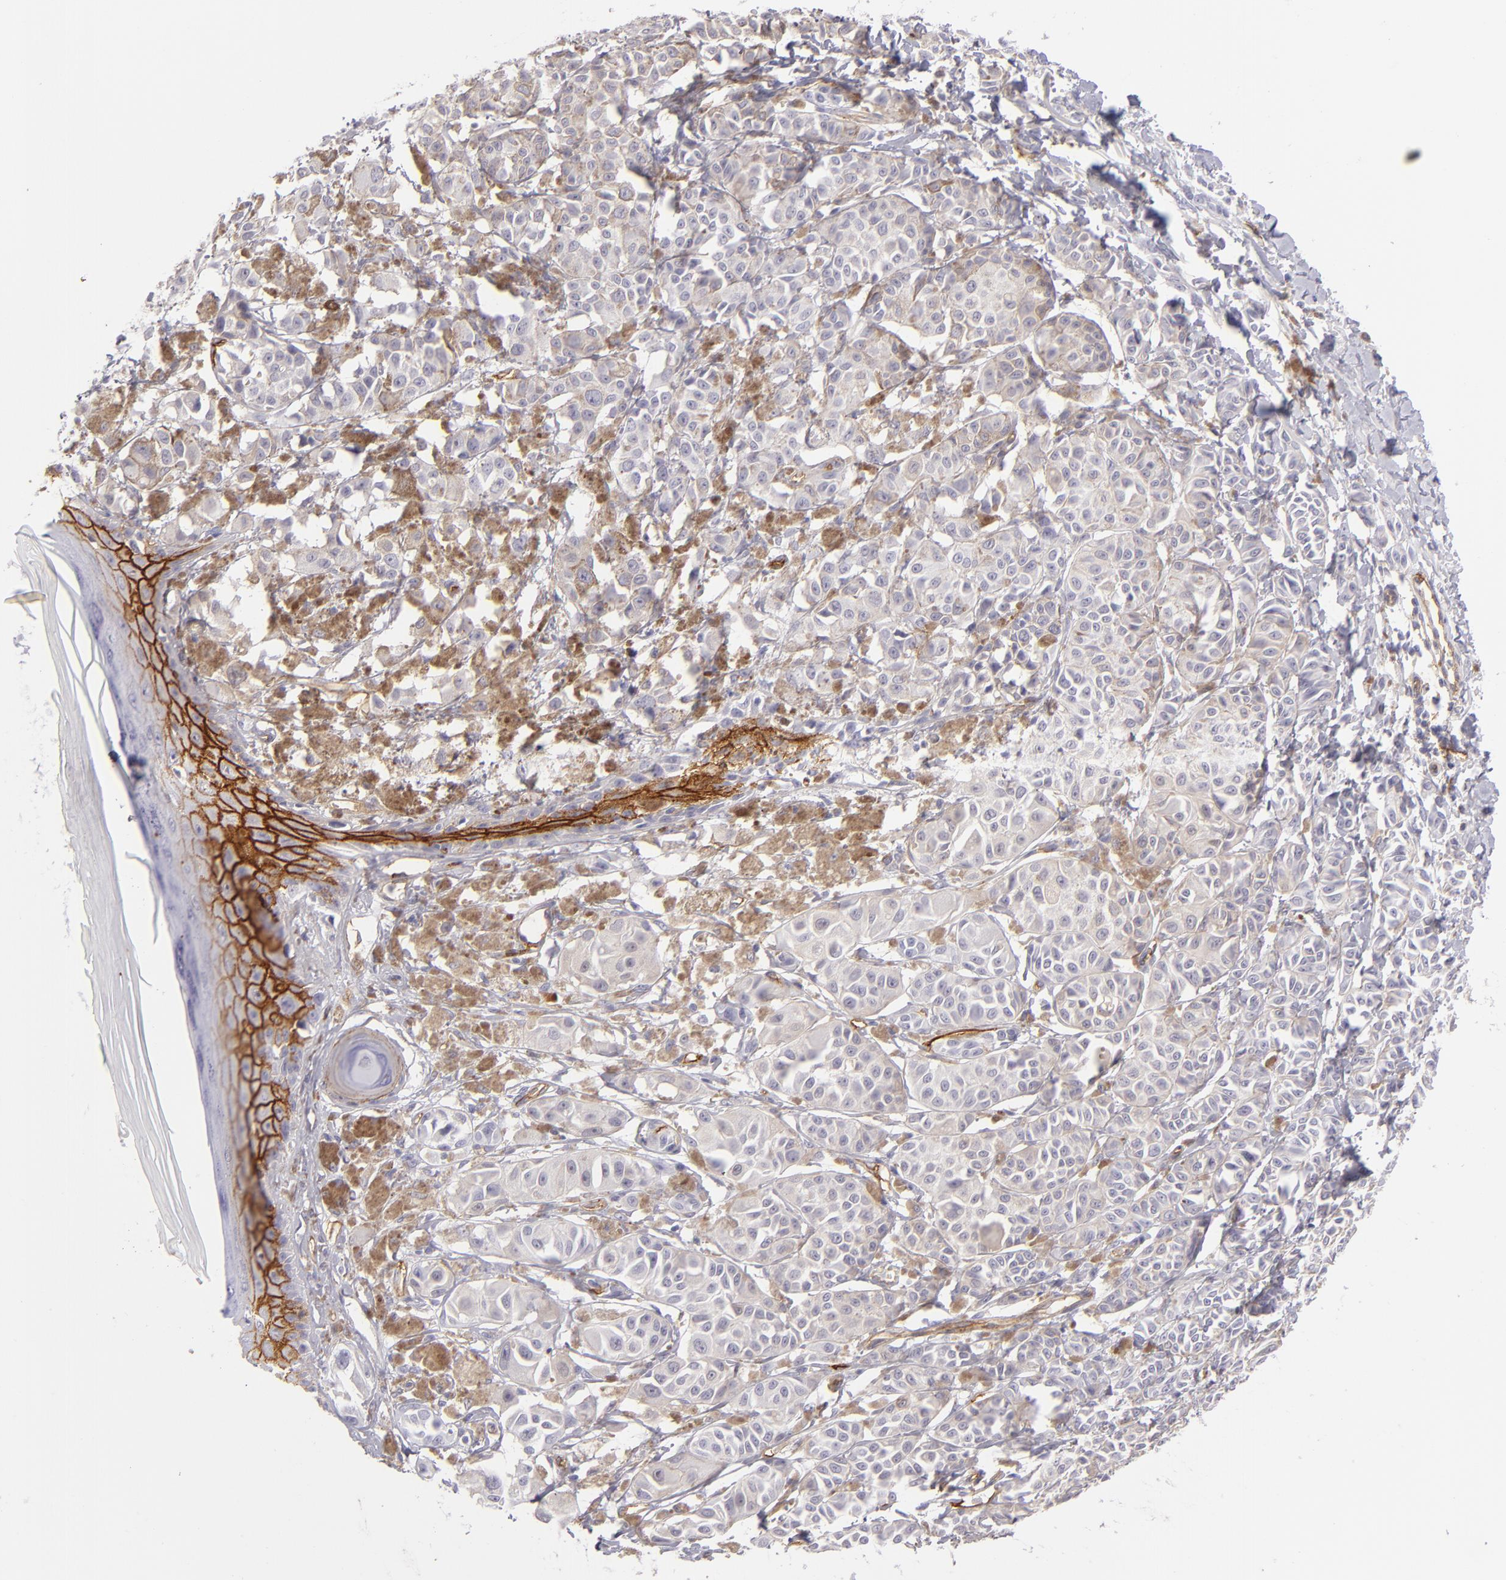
{"staining": {"intensity": "negative", "quantity": "none", "location": "none"}, "tissue": "melanoma", "cell_type": "Tumor cells", "image_type": "cancer", "snomed": [{"axis": "morphology", "description": "Malignant melanoma, NOS"}, {"axis": "topography", "description": "Skin"}], "caption": "Immunohistochemical staining of human melanoma displays no significant positivity in tumor cells.", "gene": "THBD", "patient": {"sex": "male", "age": 76}}